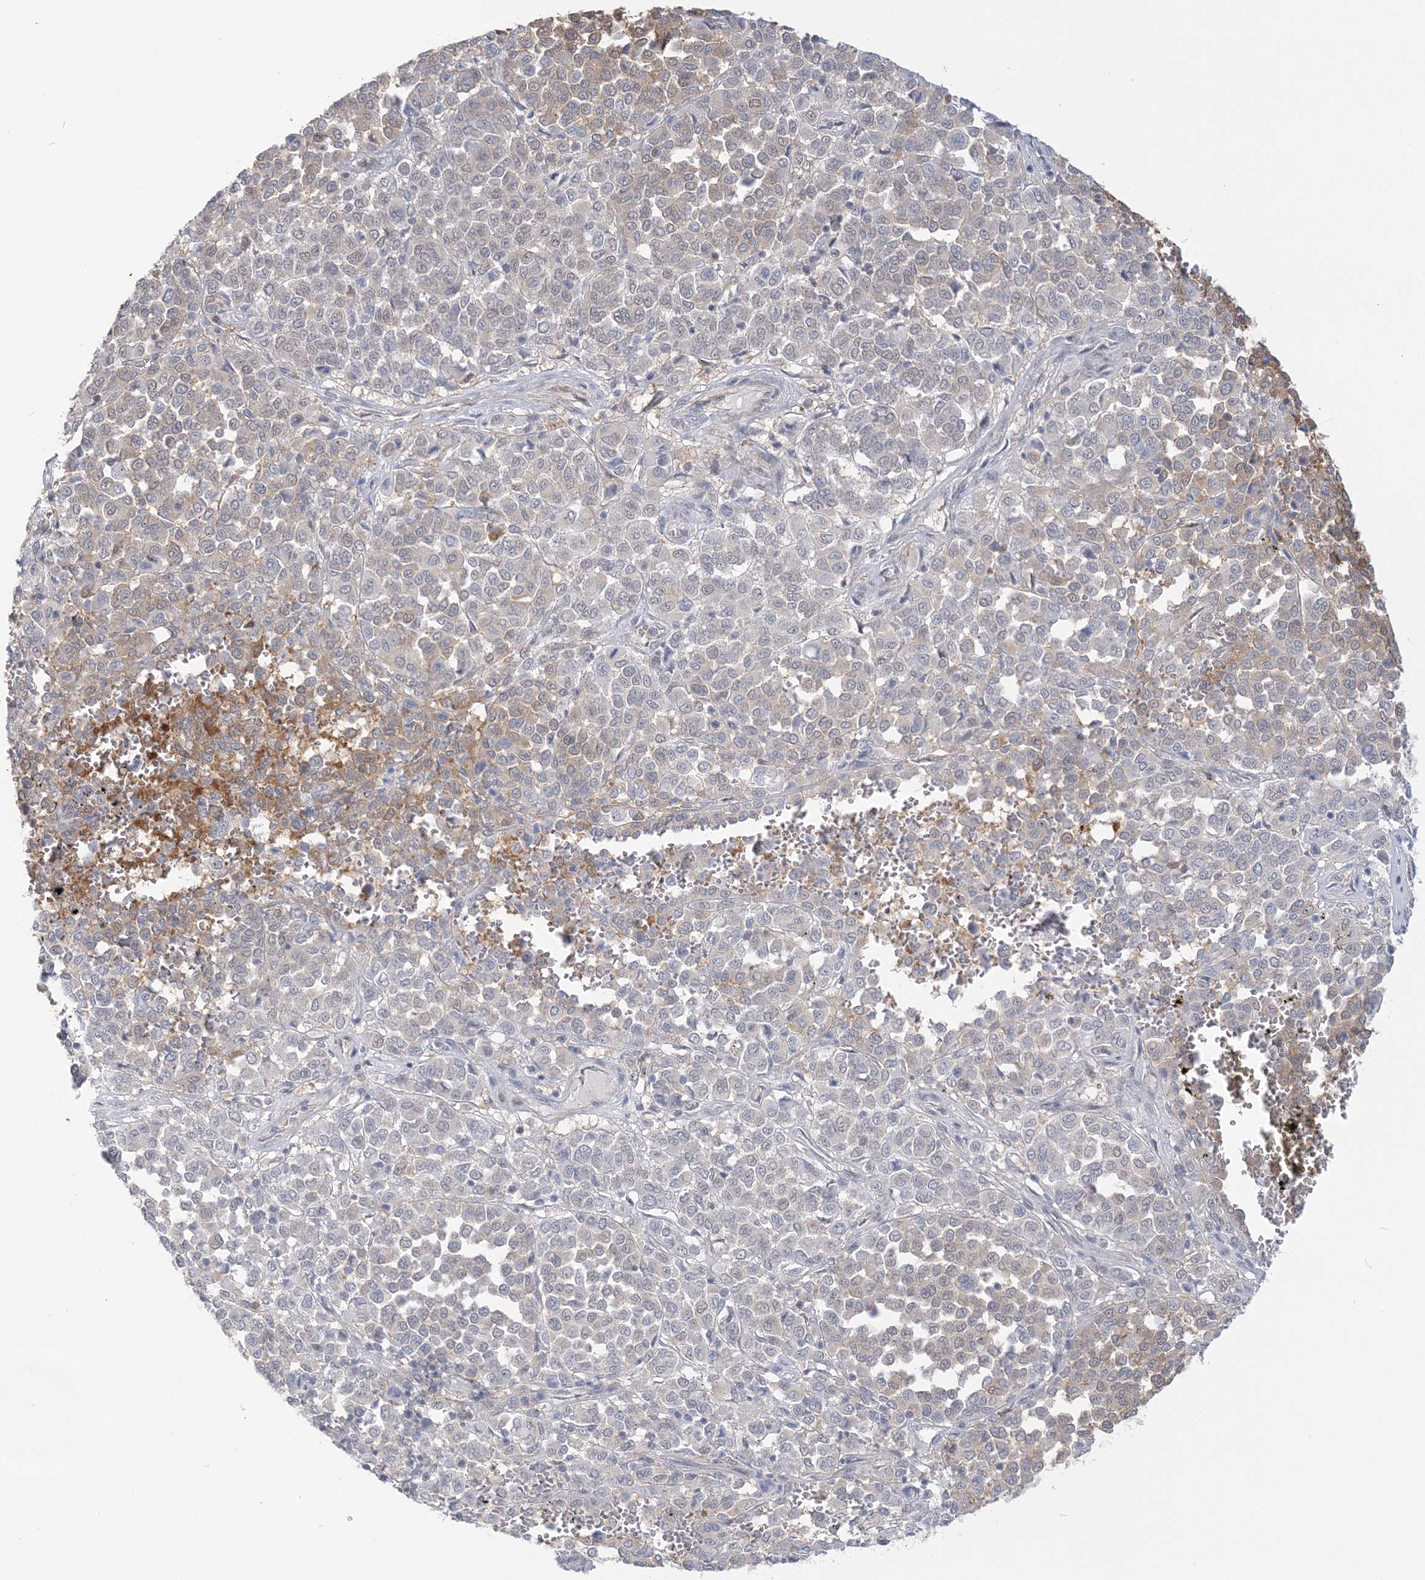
{"staining": {"intensity": "weak", "quantity": "25%-75%", "location": "cytoplasmic/membranous"}, "tissue": "melanoma", "cell_type": "Tumor cells", "image_type": "cancer", "snomed": [{"axis": "morphology", "description": "Malignant melanoma, Metastatic site"}, {"axis": "topography", "description": "Pancreas"}], "caption": "Malignant melanoma (metastatic site) stained with a brown dye exhibits weak cytoplasmic/membranous positive expression in approximately 25%-75% of tumor cells.", "gene": "THADA", "patient": {"sex": "female", "age": 30}}